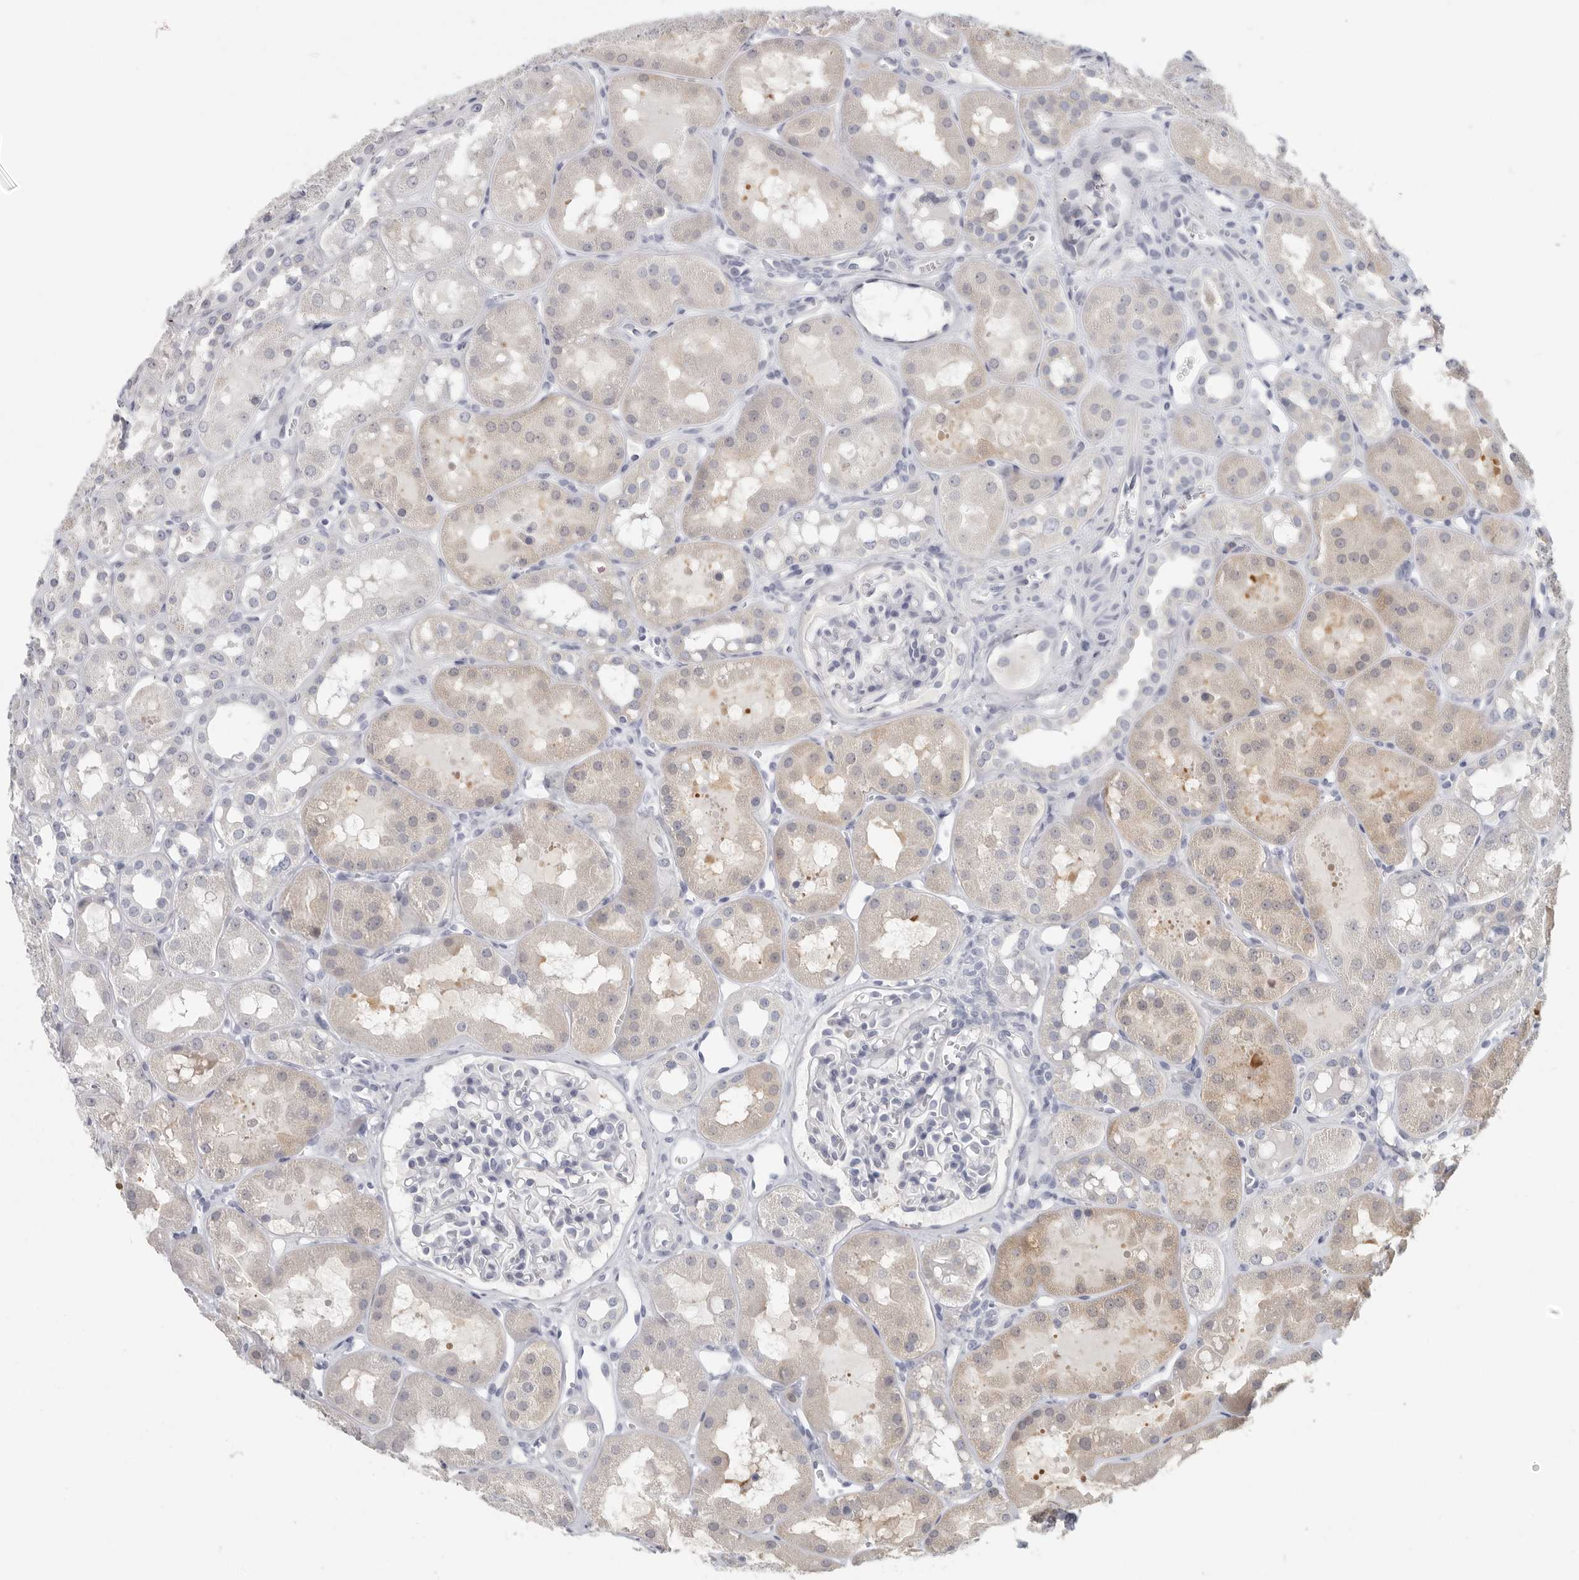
{"staining": {"intensity": "negative", "quantity": "none", "location": "none"}, "tissue": "kidney", "cell_type": "Cells in glomeruli", "image_type": "normal", "snomed": [{"axis": "morphology", "description": "Normal tissue, NOS"}, {"axis": "topography", "description": "Kidney"}], "caption": "Cells in glomeruli show no significant protein expression in unremarkable kidney. (IHC, brightfield microscopy, high magnification).", "gene": "DNAJC11", "patient": {"sex": "male", "age": 16}}